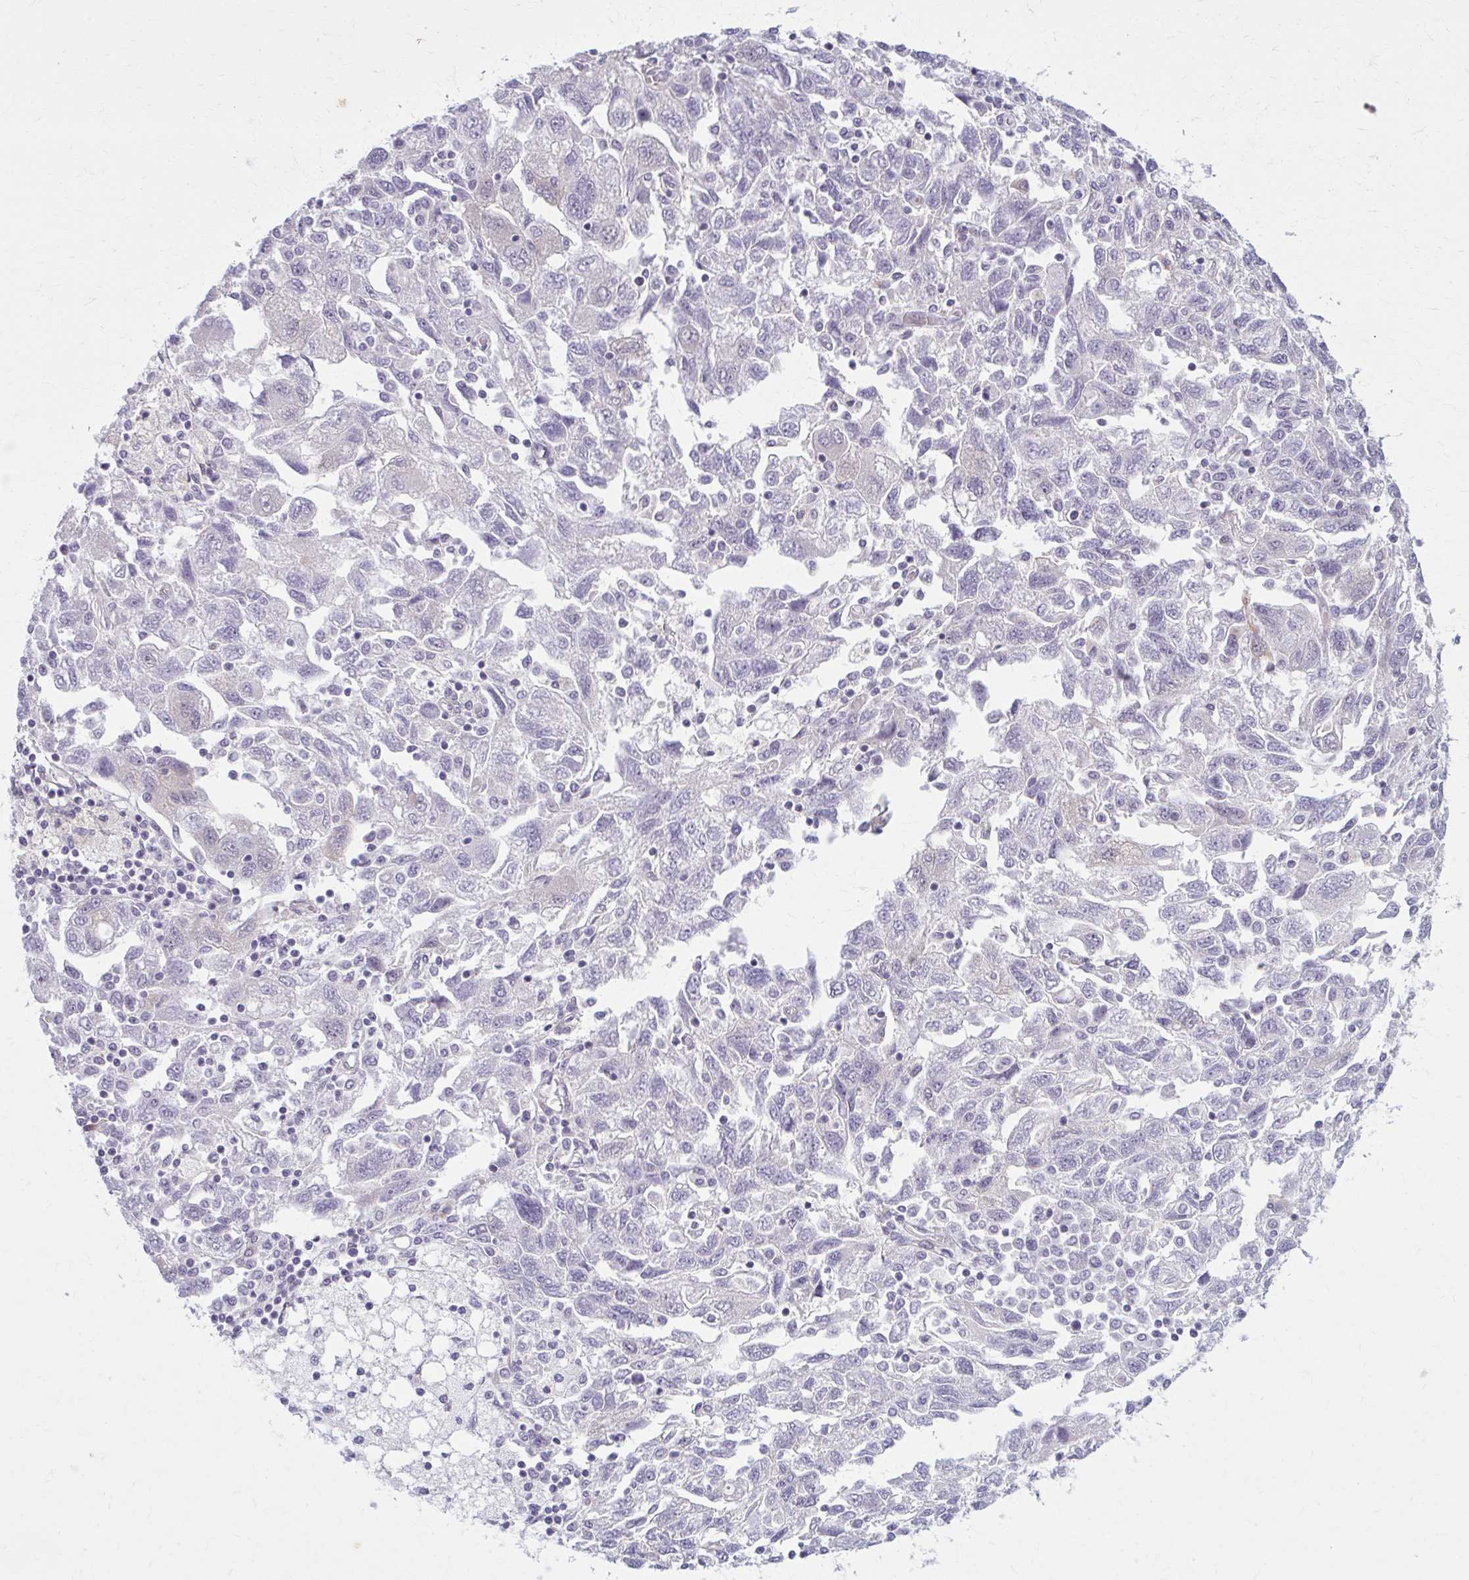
{"staining": {"intensity": "negative", "quantity": "none", "location": "none"}, "tissue": "ovarian cancer", "cell_type": "Tumor cells", "image_type": "cancer", "snomed": [{"axis": "morphology", "description": "Carcinoma, NOS"}, {"axis": "morphology", "description": "Cystadenocarcinoma, serous, NOS"}, {"axis": "topography", "description": "Ovary"}], "caption": "Ovarian cancer was stained to show a protein in brown. There is no significant staining in tumor cells.", "gene": "NUMBL", "patient": {"sex": "female", "age": 69}}